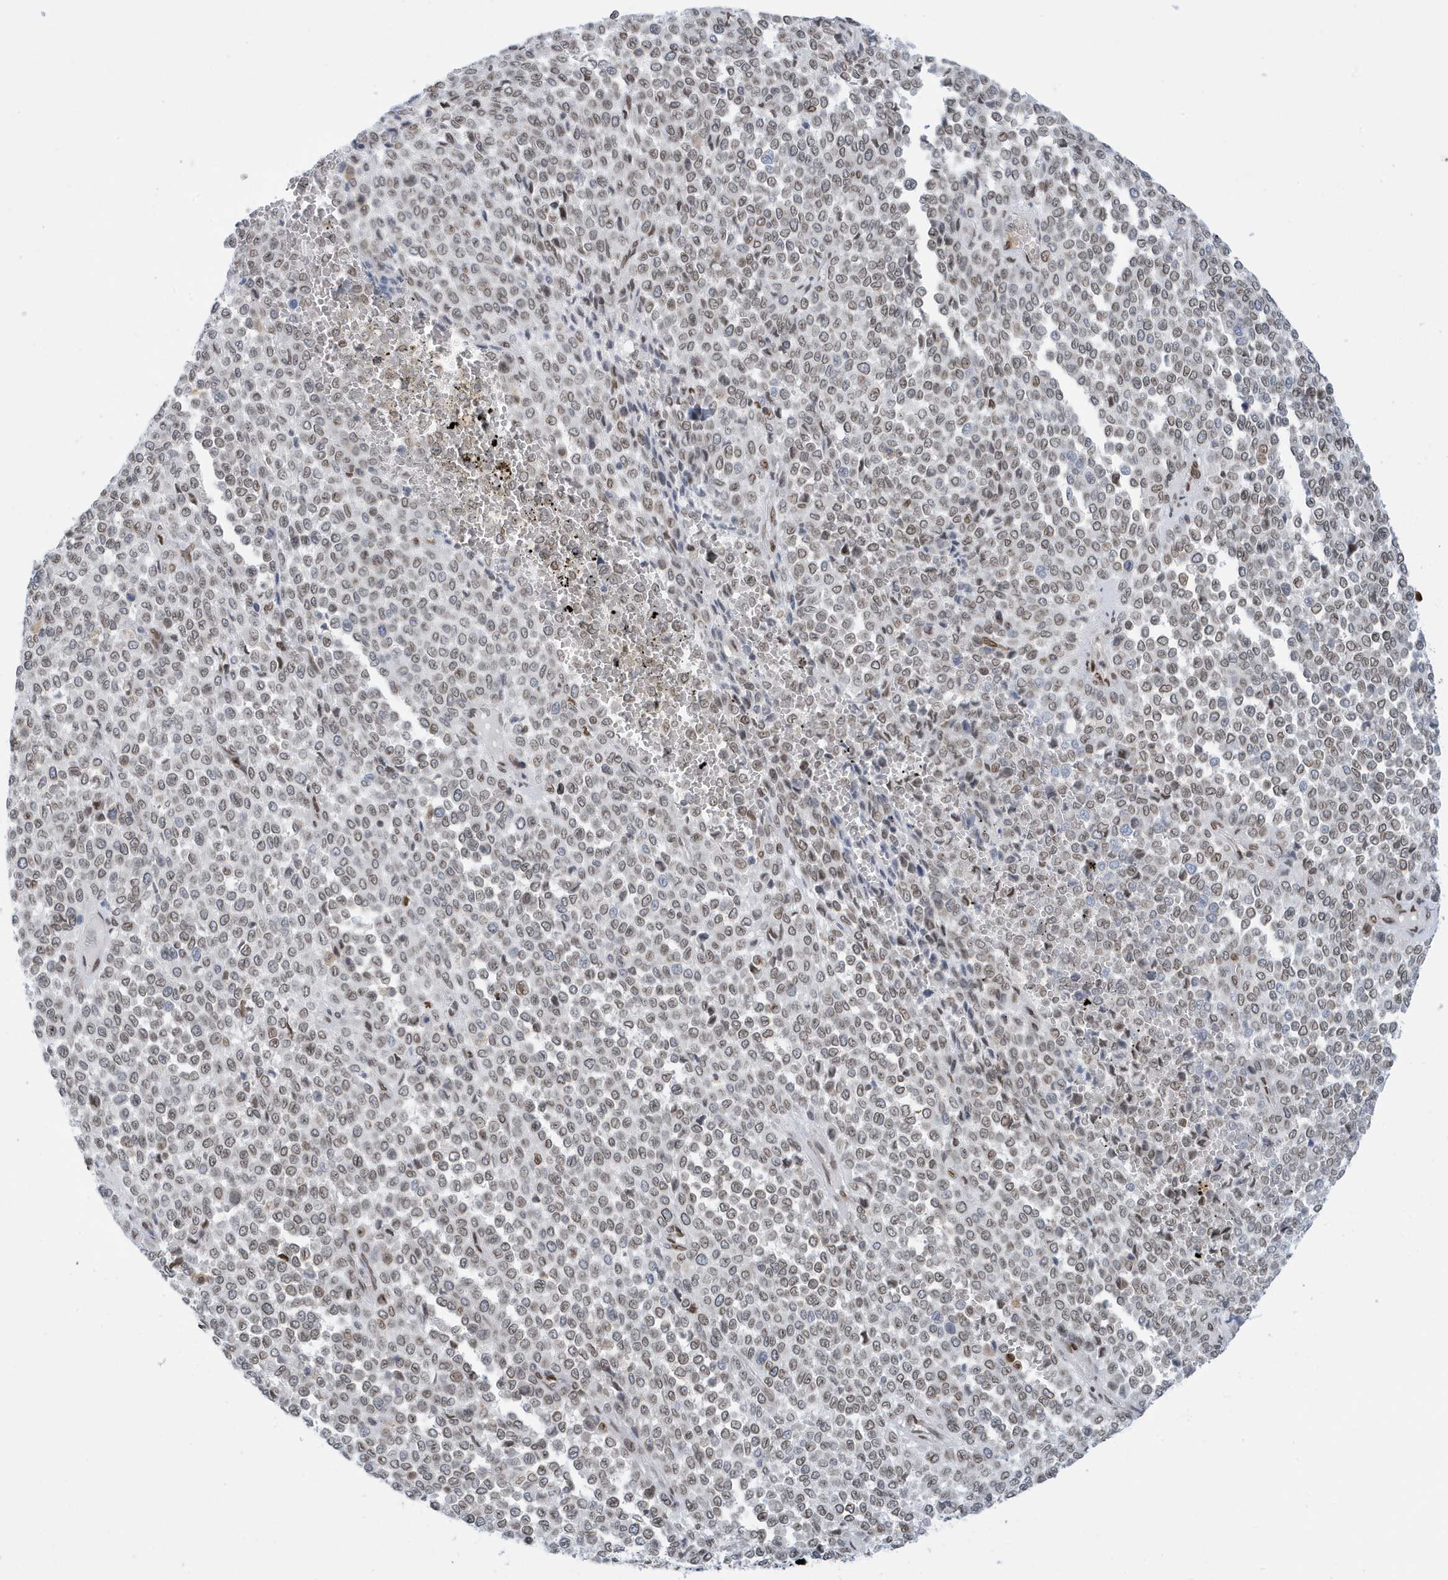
{"staining": {"intensity": "weak", "quantity": ">75%", "location": "nuclear"}, "tissue": "melanoma", "cell_type": "Tumor cells", "image_type": "cancer", "snomed": [{"axis": "morphology", "description": "Malignant melanoma, Metastatic site"}, {"axis": "topography", "description": "Pancreas"}], "caption": "A photomicrograph of melanoma stained for a protein displays weak nuclear brown staining in tumor cells.", "gene": "PCYT1A", "patient": {"sex": "female", "age": 30}}